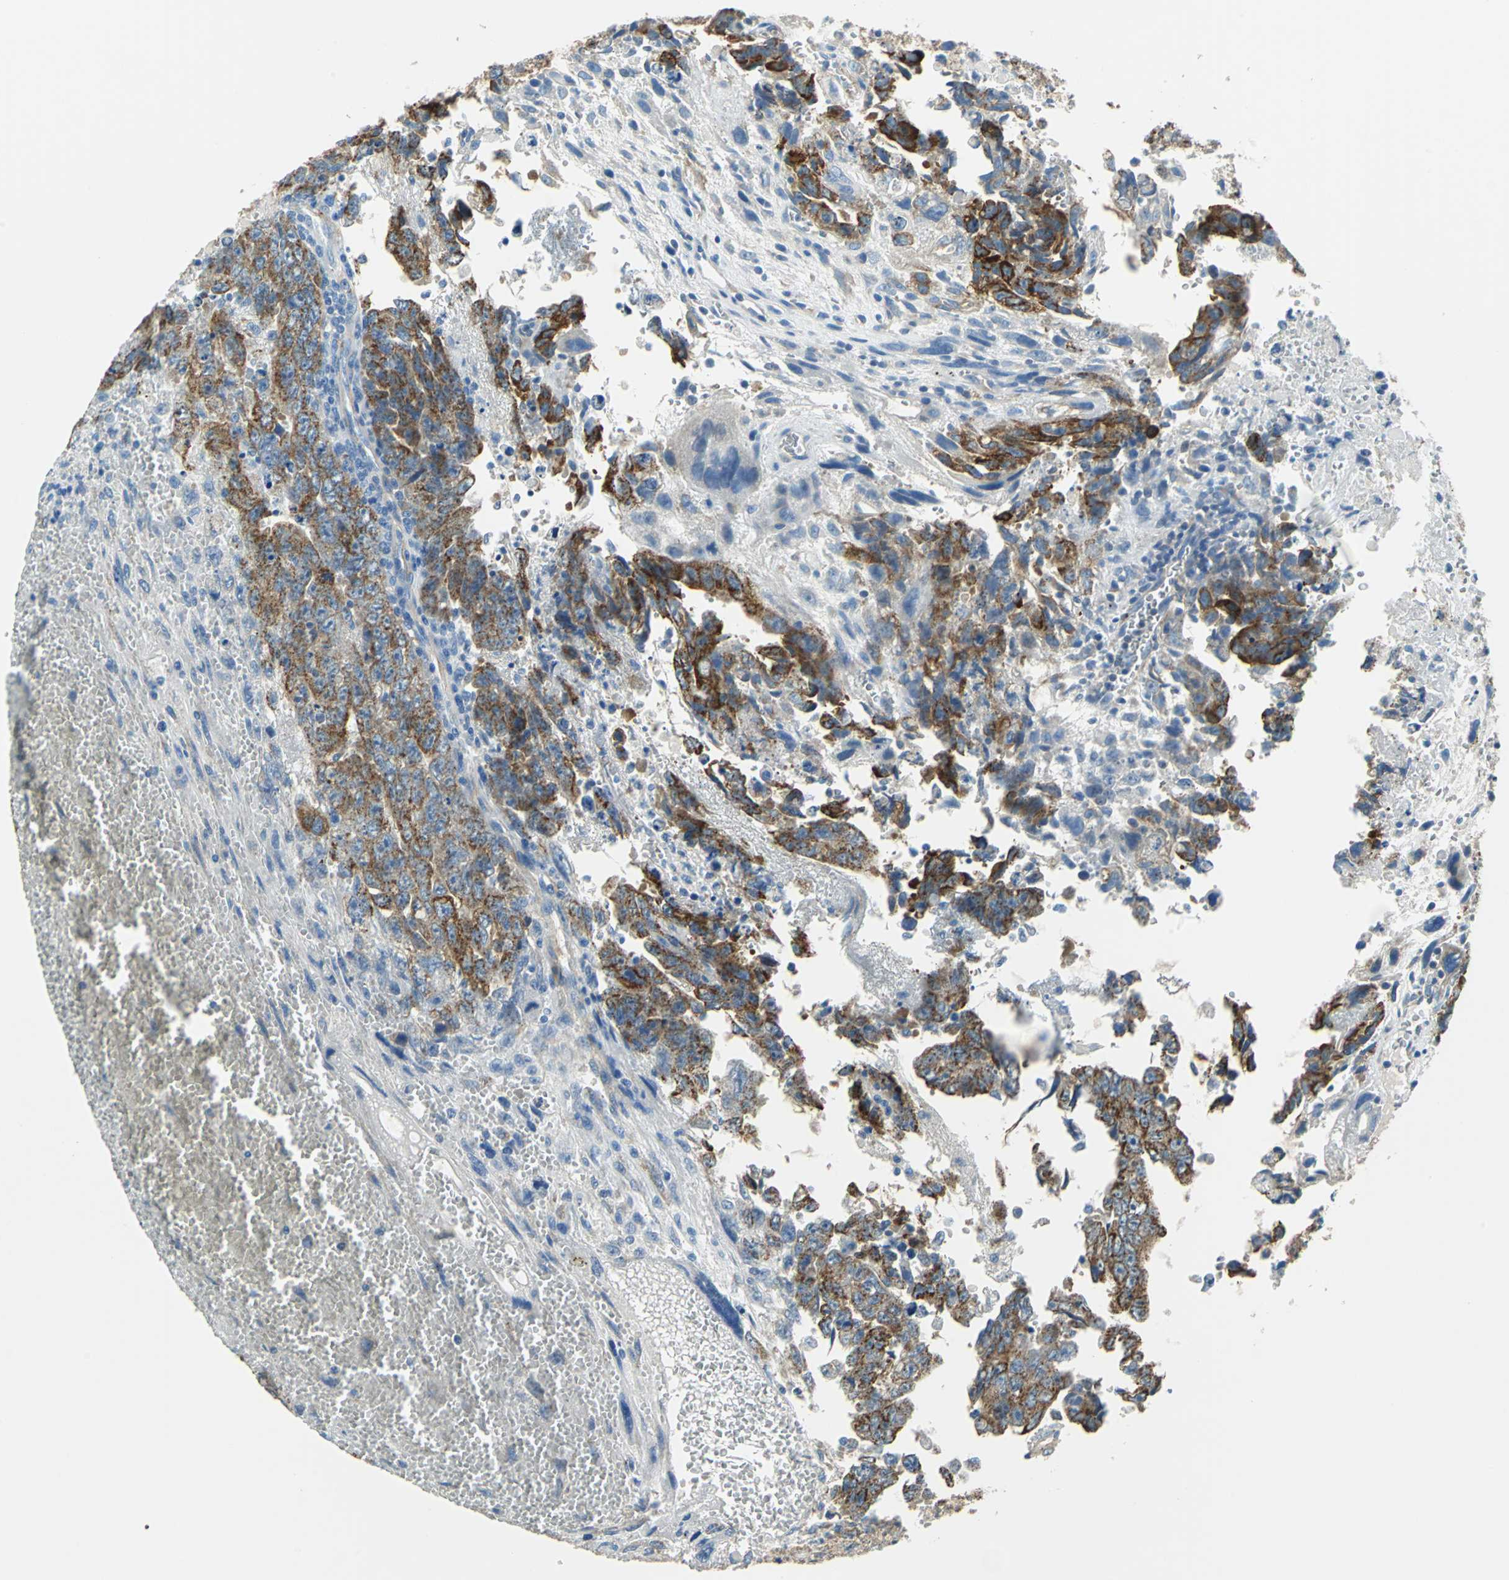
{"staining": {"intensity": "strong", "quantity": ">75%", "location": "cytoplasmic/membranous"}, "tissue": "testis cancer", "cell_type": "Tumor cells", "image_type": "cancer", "snomed": [{"axis": "morphology", "description": "Carcinoma, Embryonal, NOS"}, {"axis": "topography", "description": "Testis"}], "caption": "The image displays immunohistochemical staining of testis cancer. There is strong cytoplasmic/membranous staining is present in approximately >75% of tumor cells.", "gene": "AKAP12", "patient": {"sex": "male", "age": 28}}